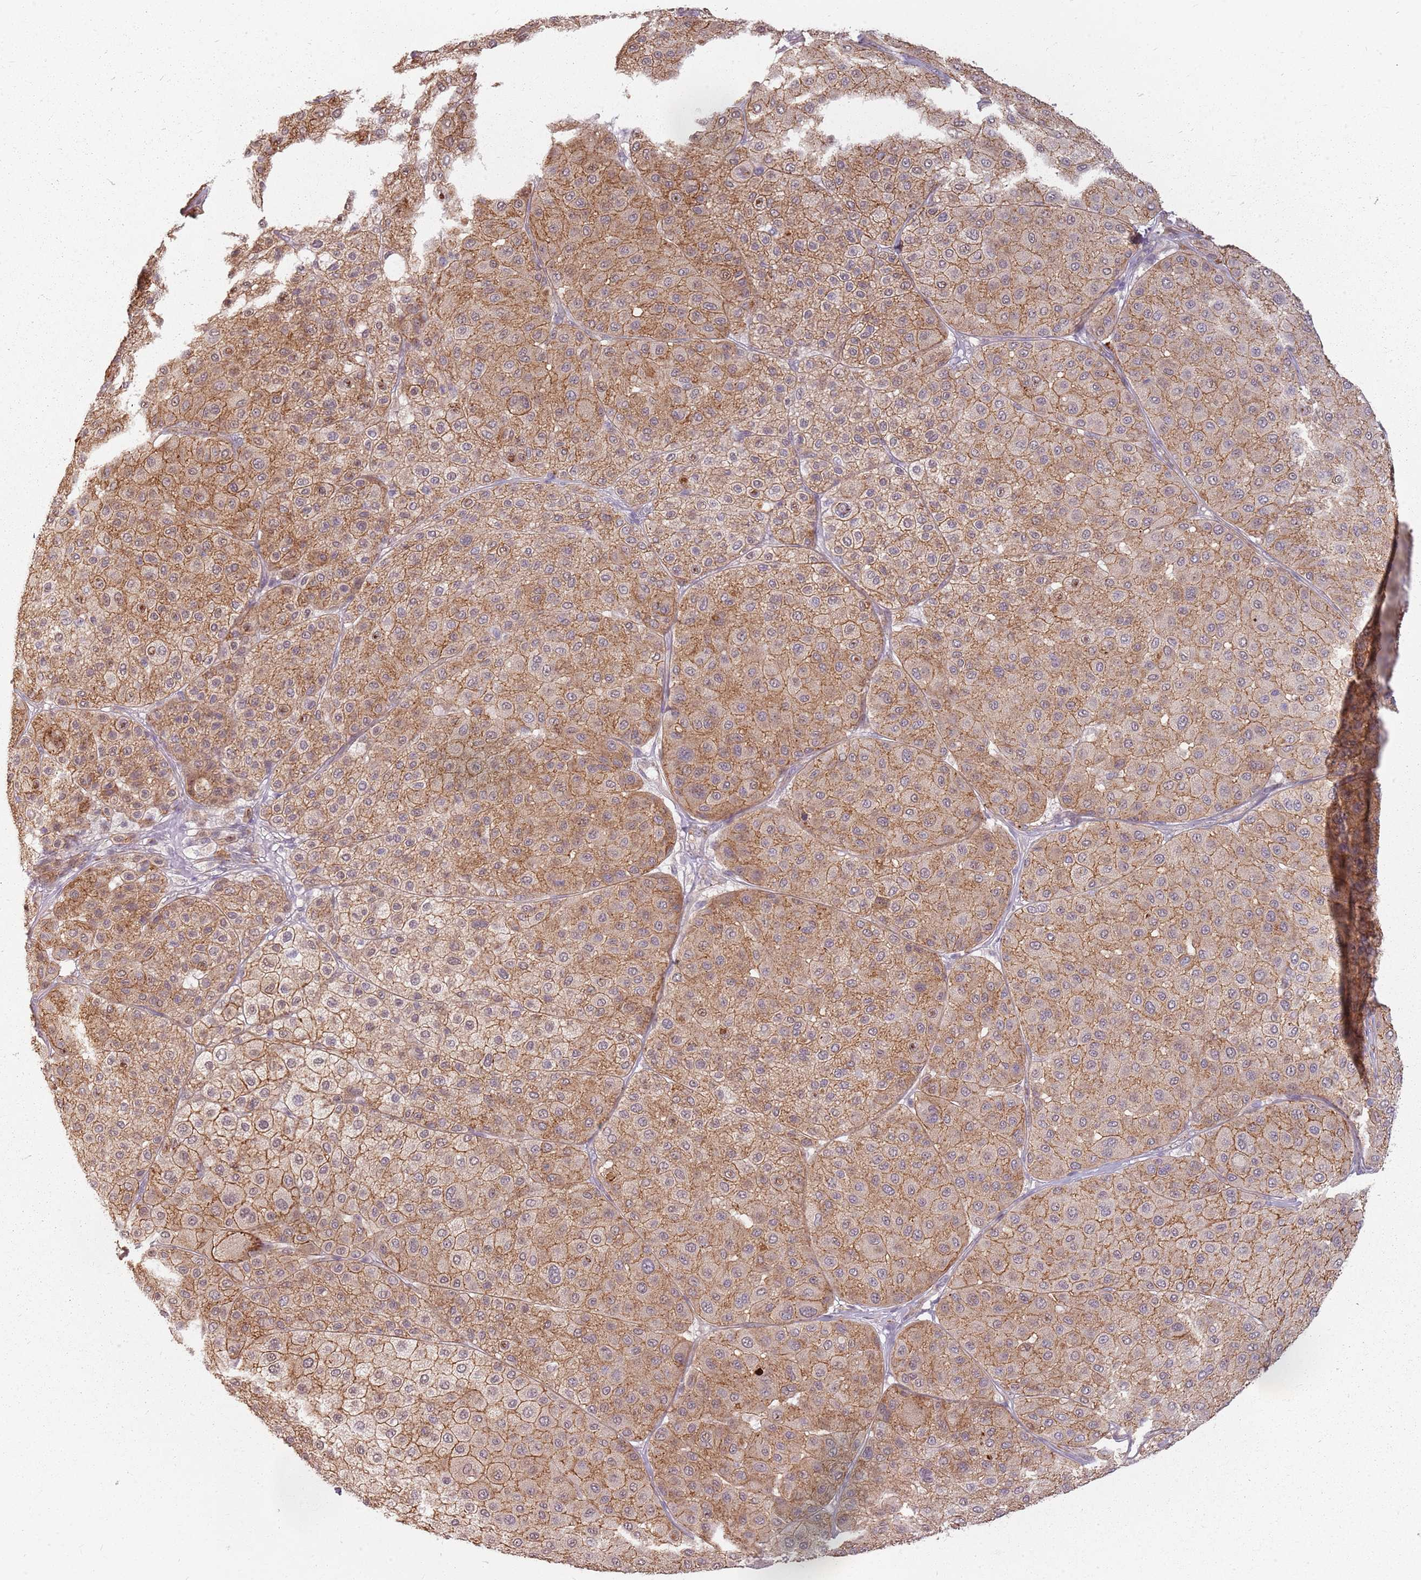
{"staining": {"intensity": "moderate", "quantity": ">75%", "location": "cytoplasmic/membranous"}, "tissue": "melanoma", "cell_type": "Tumor cells", "image_type": "cancer", "snomed": [{"axis": "morphology", "description": "Malignant melanoma, Metastatic site"}, {"axis": "topography", "description": "Smooth muscle"}], "caption": "An immunohistochemistry (IHC) histopathology image of tumor tissue is shown. Protein staining in brown highlights moderate cytoplasmic/membranous positivity in malignant melanoma (metastatic site) within tumor cells.", "gene": "PPP1R14C", "patient": {"sex": "male", "age": 41}}